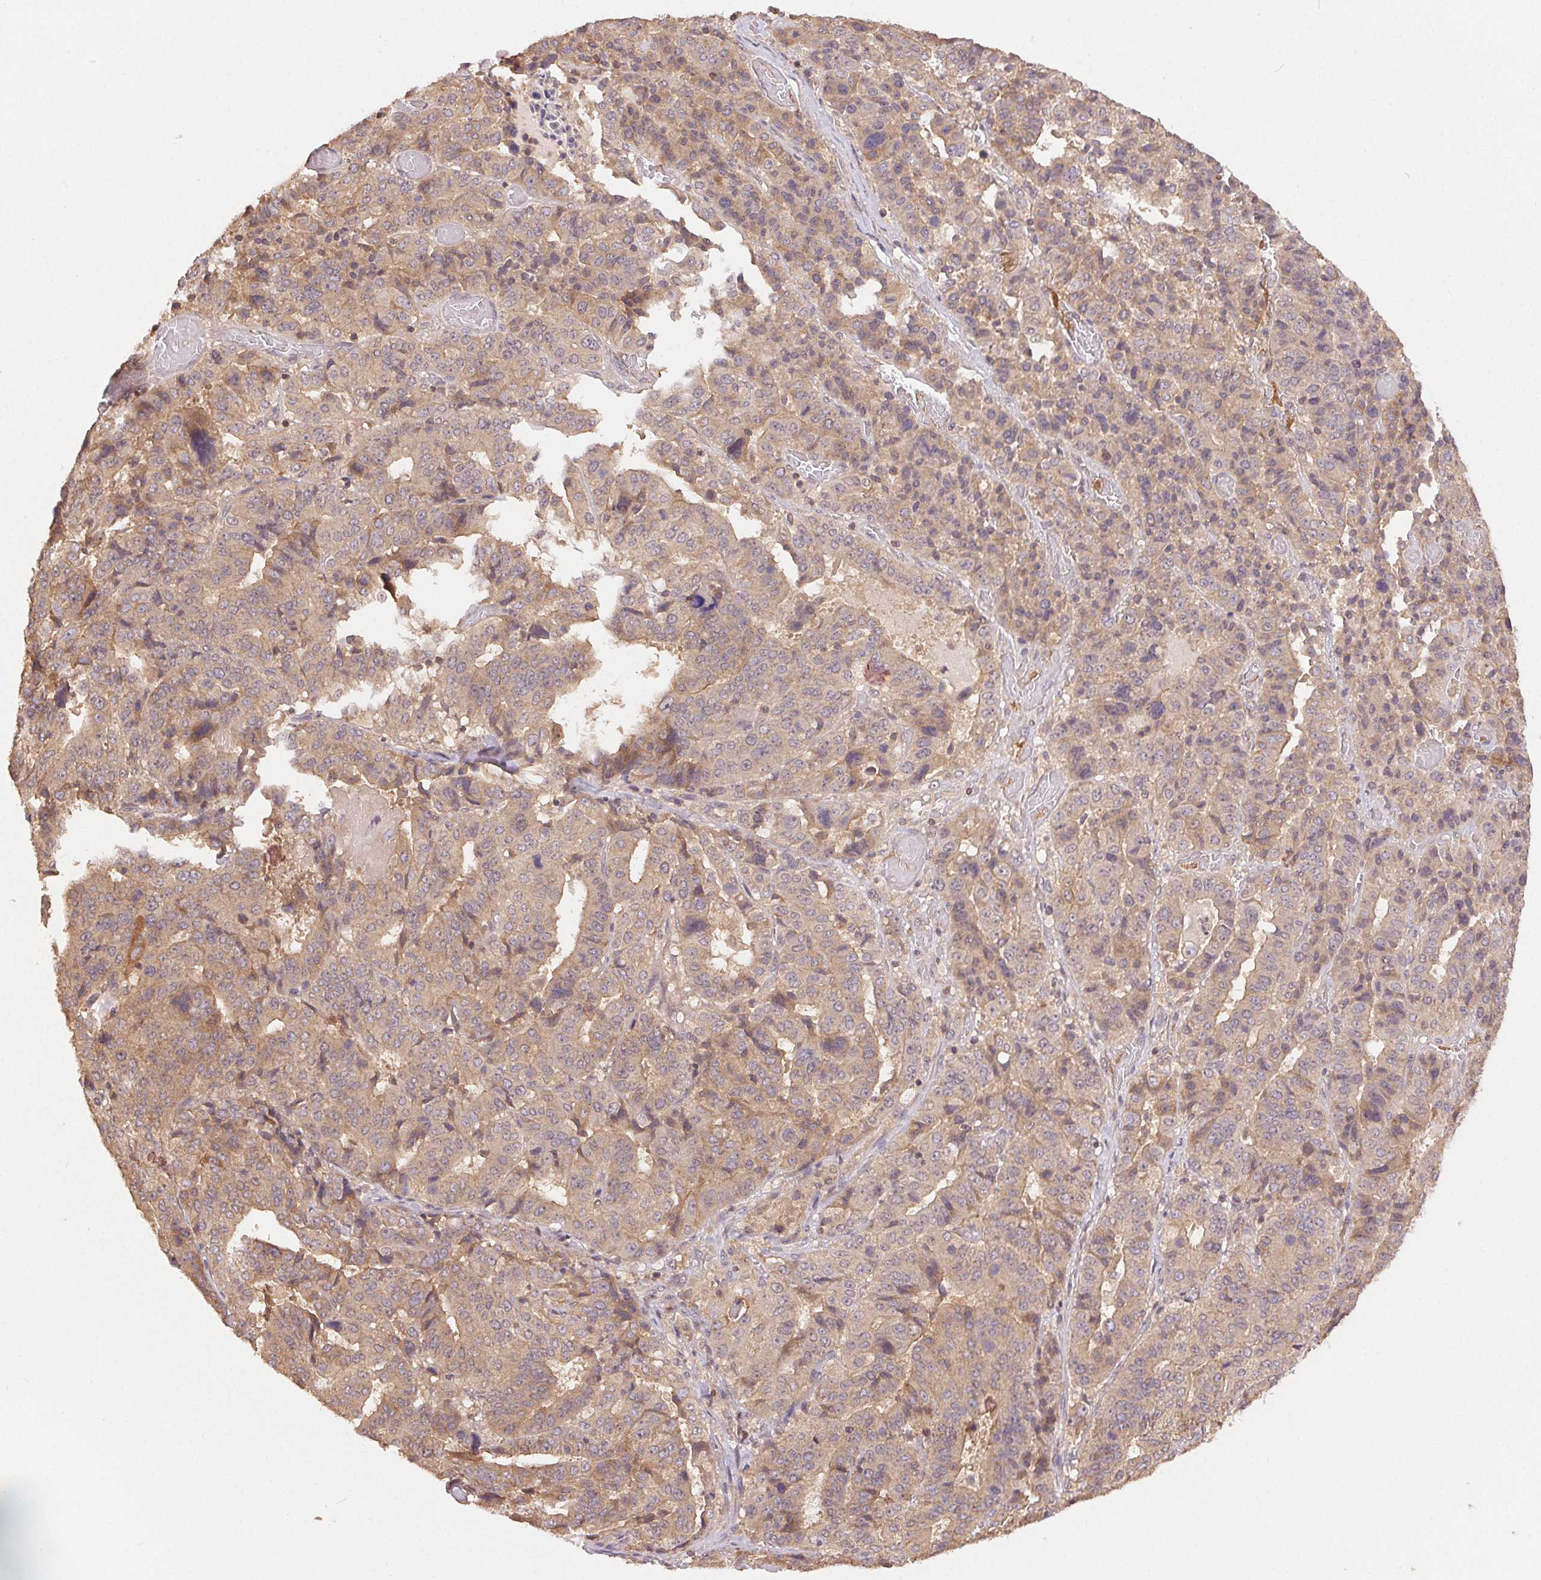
{"staining": {"intensity": "weak", "quantity": ">75%", "location": "cytoplasmic/membranous"}, "tissue": "stomach cancer", "cell_type": "Tumor cells", "image_type": "cancer", "snomed": [{"axis": "morphology", "description": "Adenocarcinoma, NOS"}, {"axis": "topography", "description": "Stomach"}], "caption": "The photomicrograph reveals a brown stain indicating the presence of a protein in the cytoplasmic/membranous of tumor cells in adenocarcinoma (stomach).", "gene": "MAPKAPK2", "patient": {"sex": "male", "age": 48}}